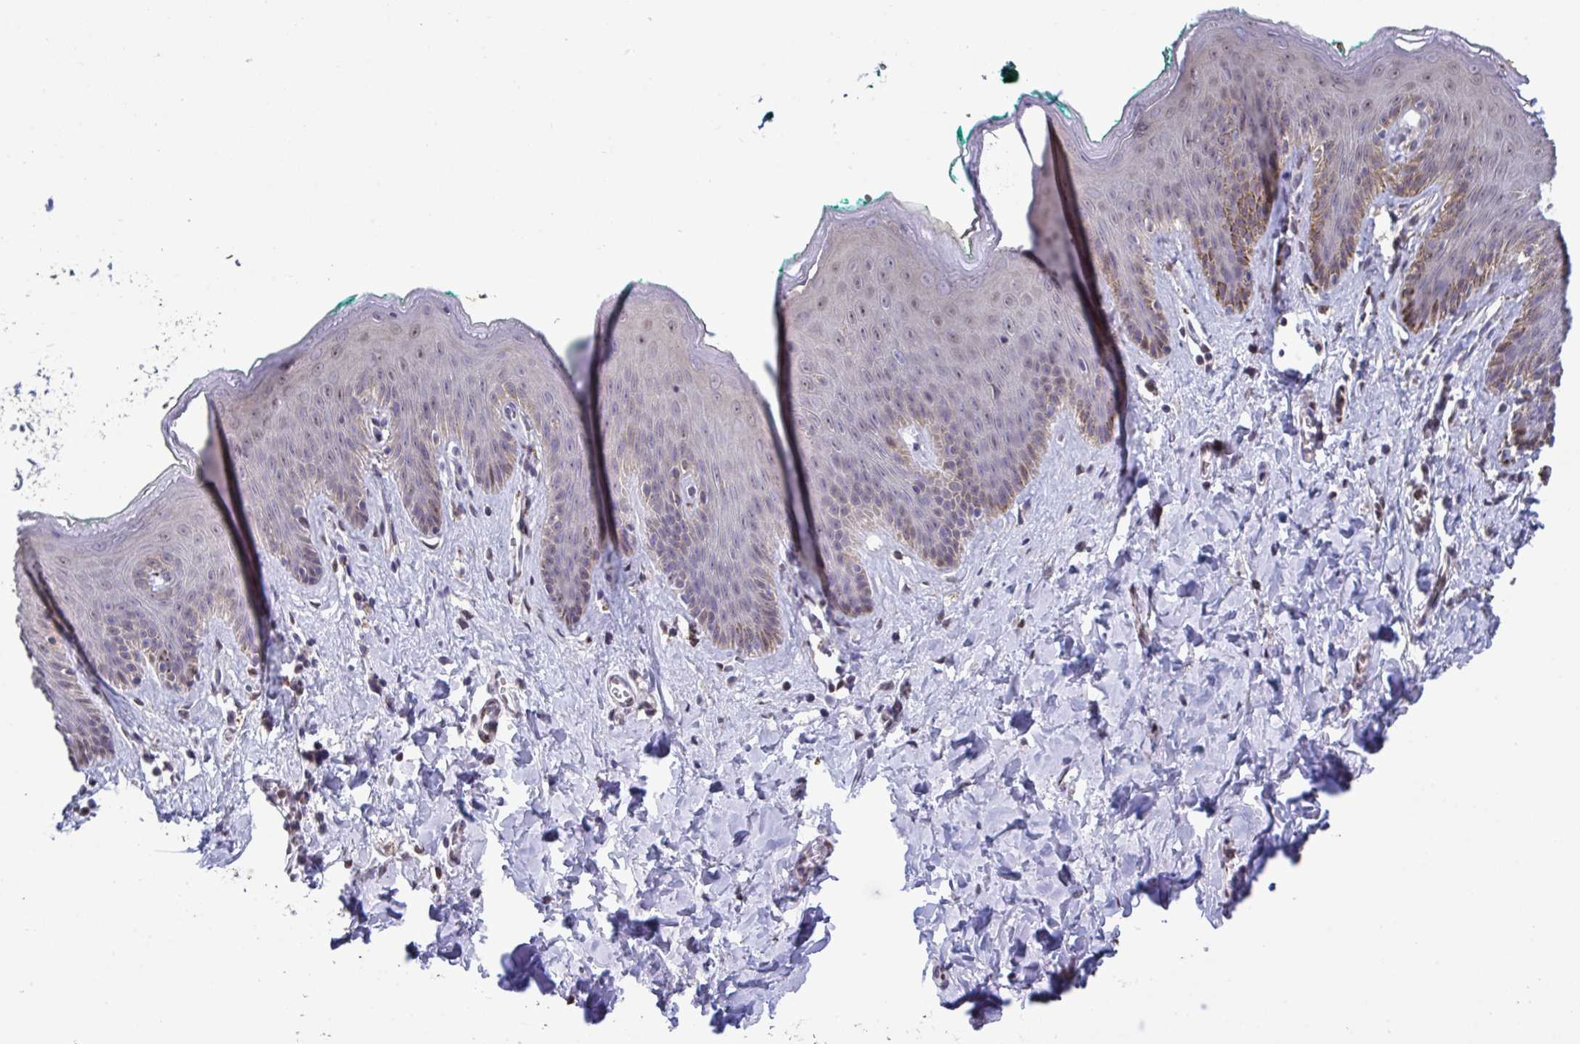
{"staining": {"intensity": "moderate", "quantity": "25%-75%", "location": "cytoplasmic/membranous,nuclear"}, "tissue": "skin", "cell_type": "Epidermal cells", "image_type": "normal", "snomed": [{"axis": "morphology", "description": "Normal tissue, NOS"}, {"axis": "topography", "description": "Vulva"}, {"axis": "topography", "description": "Peripheral nerve tissue"}], "caption": "Immunohistochemistry staining of normal skin, which exhibits medium levels of moderate cytoplasmic/membranous,nuclear positivity in approximately 25%-75% of epidermal cells indicating moderate cytoplasmic/membranous,nuclear protein staining. The staining was performed using DAB (3,3'-diaminobenzidine) (brown) for protein detection and nuclei were counterstained in hematoxylin (blue).", "gene": "PELI1", "patient": {"sex": "female", "age": 66}}